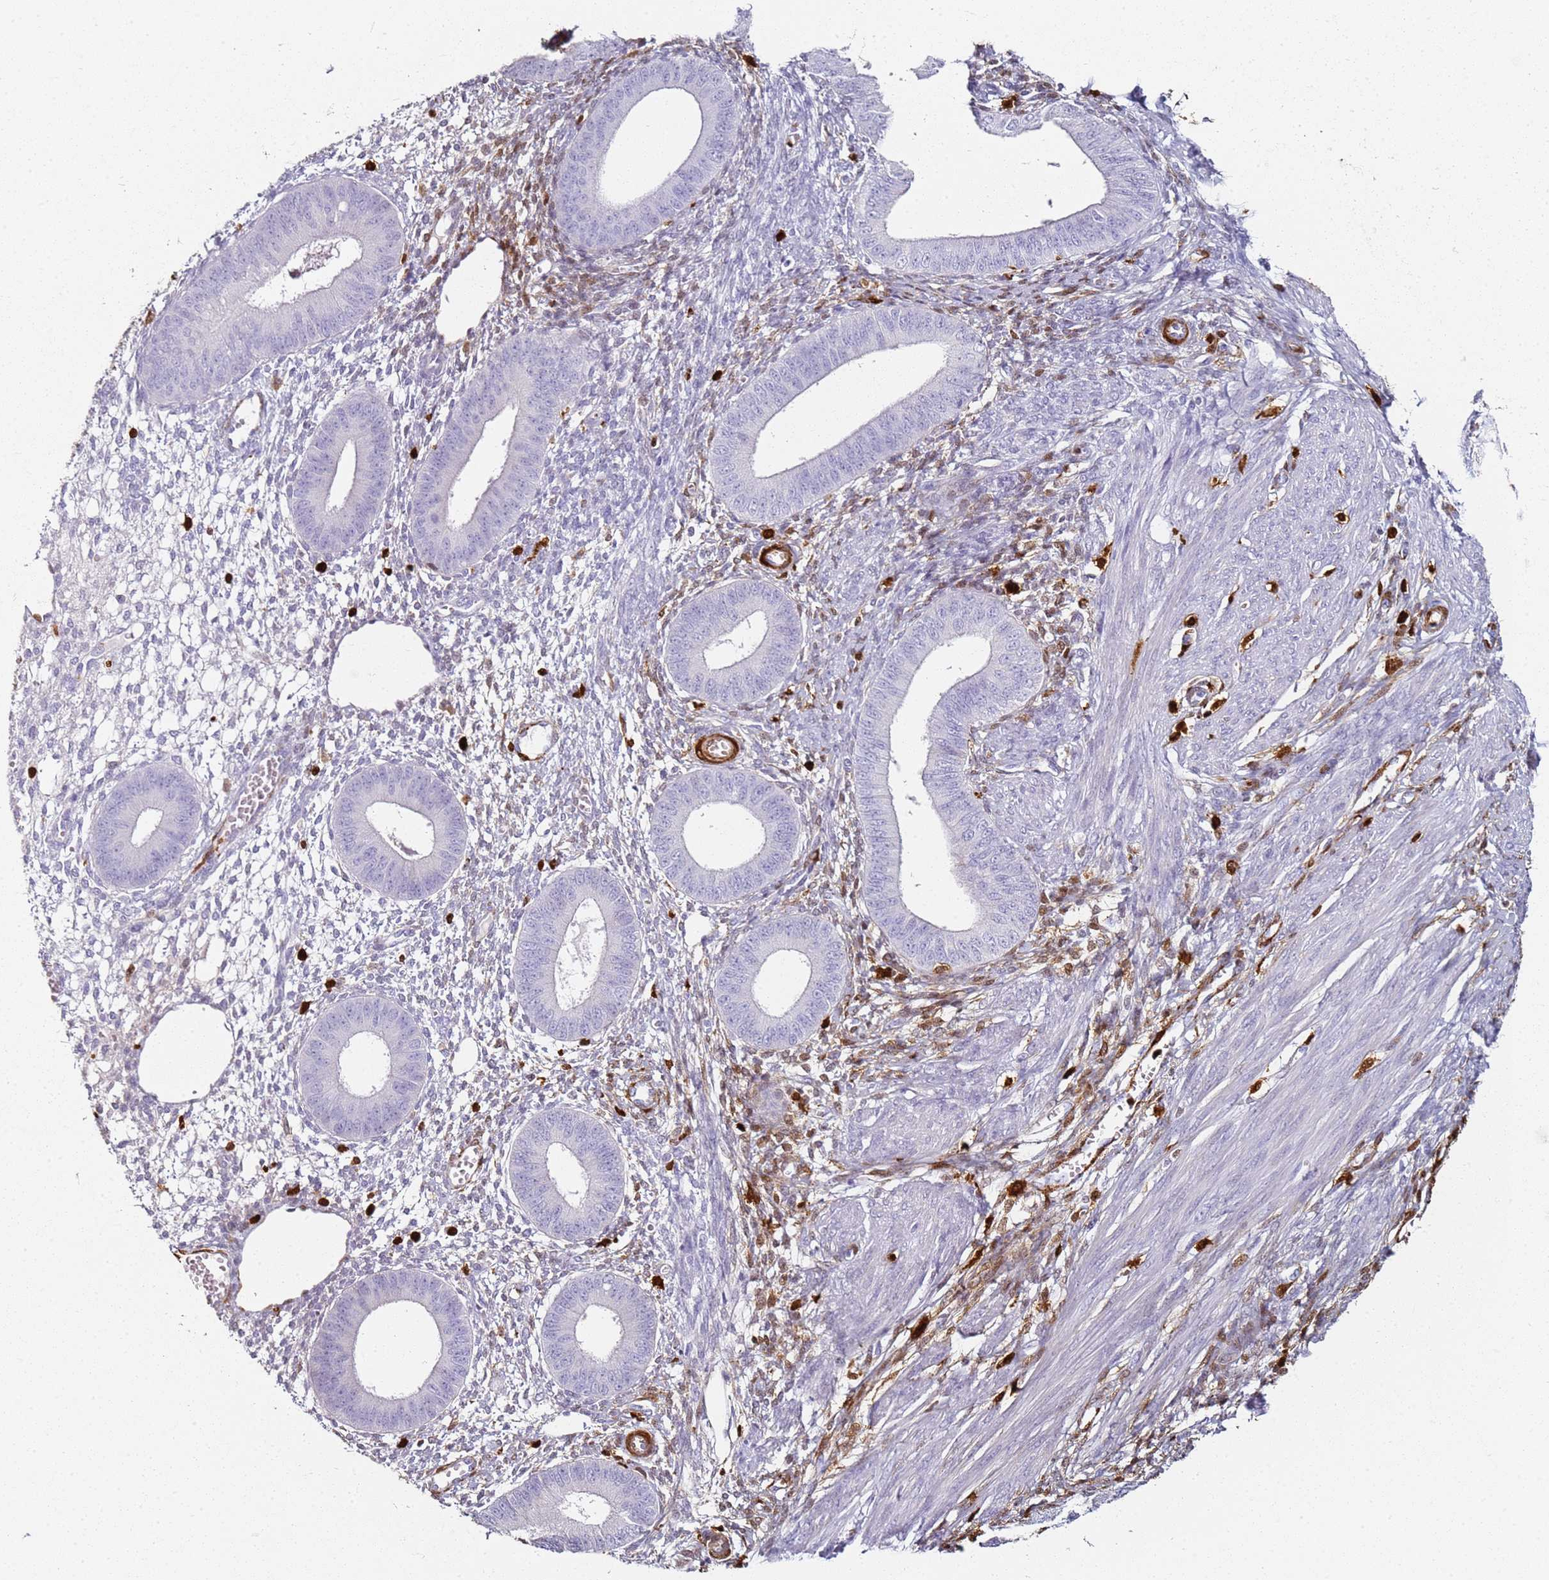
{"staining": {"intensity": "negative", "quantity": "none", "location": "none"}, "tissue": "endometrium", "cell_type": "Cells in endometrial stroma", "image_type": "normal", "snomed": [{"axis": "morphology", "description": "Normal tissue, NOS"}, {"axis": "topography", "description": "Endometrium"}], "caption": "Immunohistochemical staining of normal human endometrium shows no significant staining in cells in endometrial stroma. (DAB (3,3'-diaminobenzidine) IHC with hematoxylin counter stain).", "gene": "S100A4", "patient": {"sex": "female", "age": 49}}